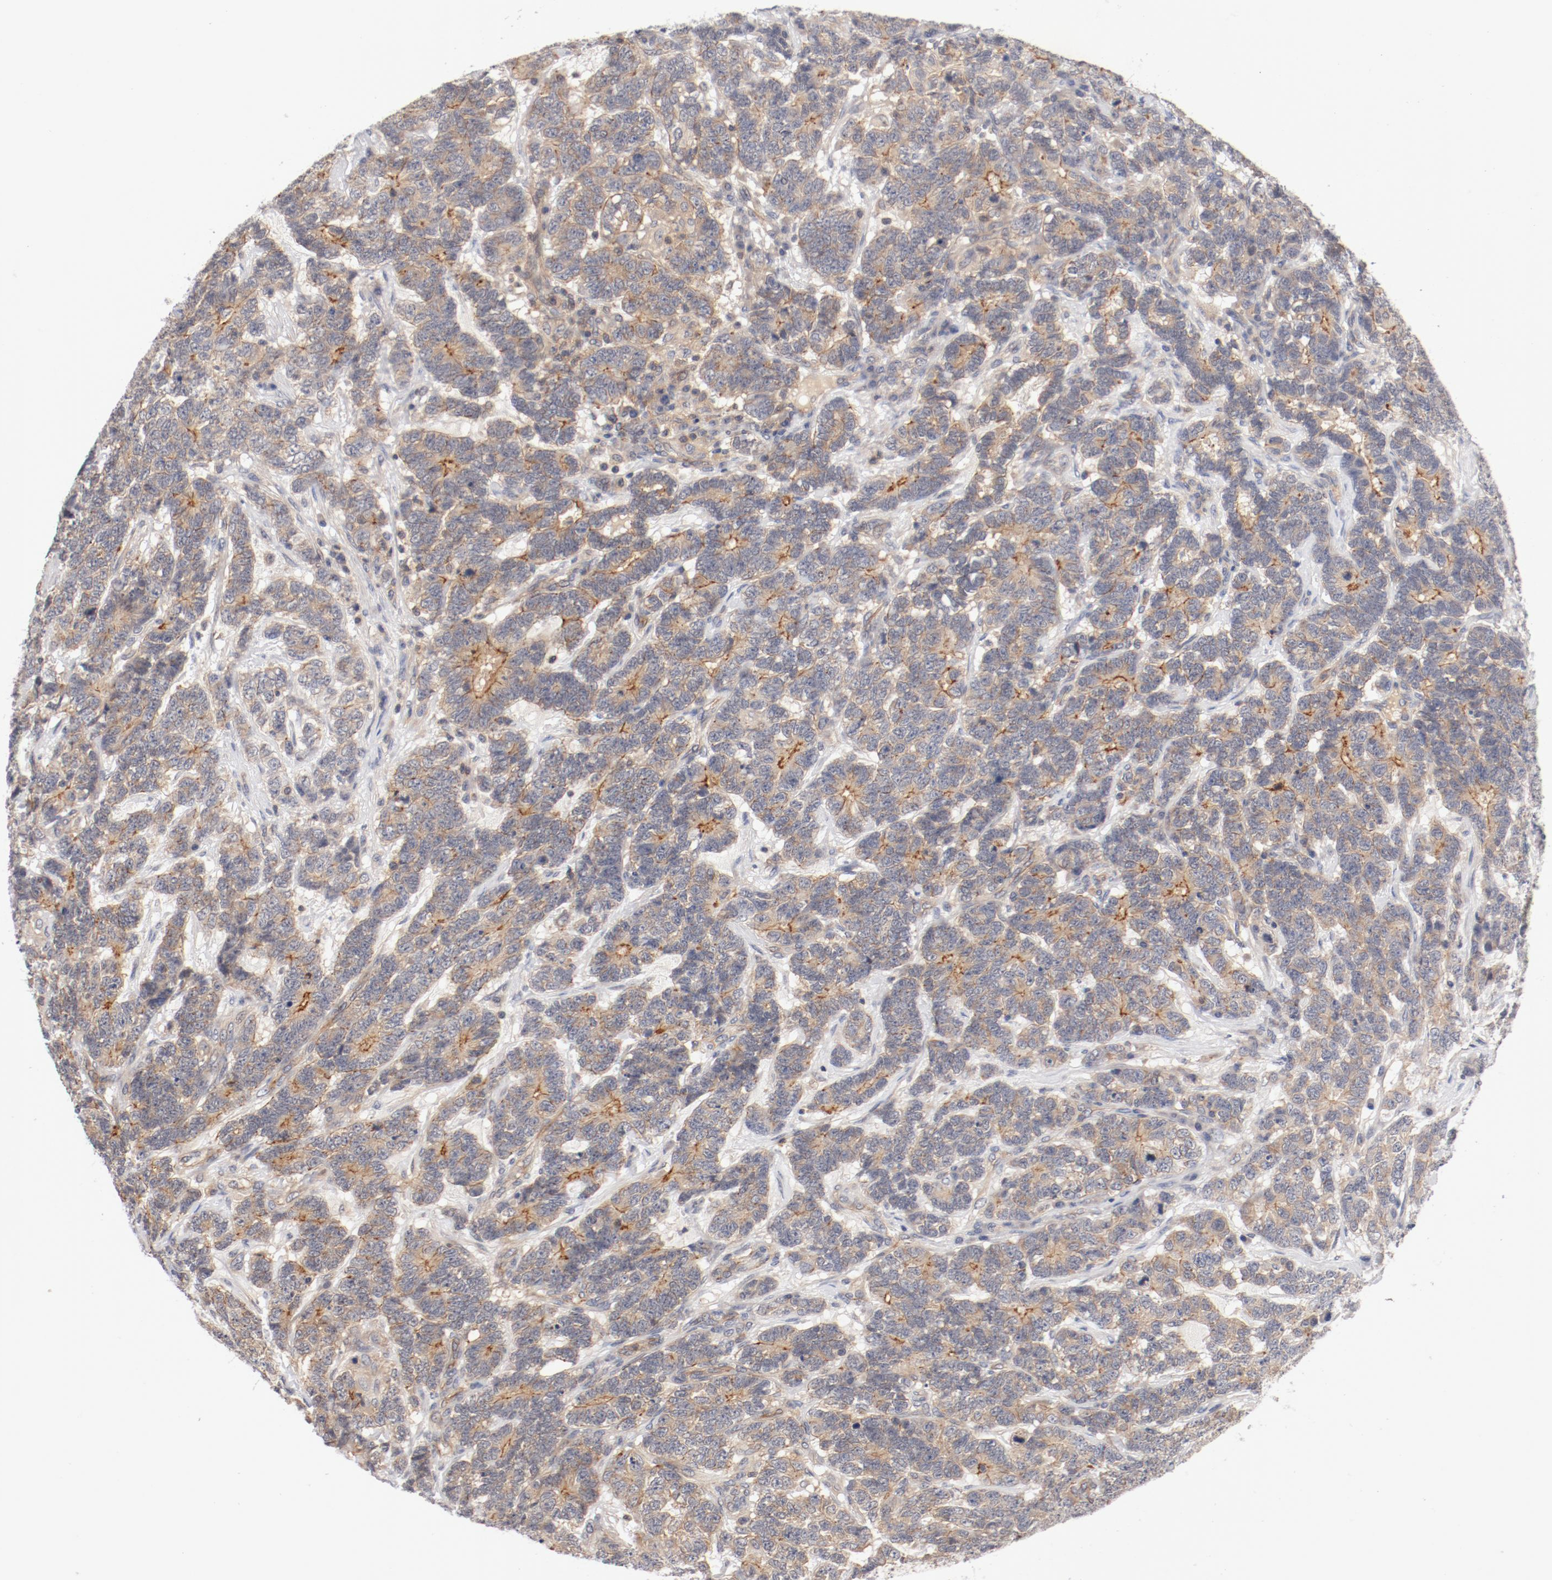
{"staining": {"intensity": "moderate", "quantity": "25%-75%", "location": "cytoplasmic/membranous"}, "tissue": "testis cancer", "cell_type": "Tumor cells", "image_type": "cancer", "snomed": [{"axis": "morphology", "description": "Carcinoma, Embryonal, NOS"}, {"axis": "topography", "description": "Testis"}], "caption": "Protein staining of testis cancer (embryonal carcinoma) tissue exhibits moderate cytoplasmic/membranous positivity in about 25%-75% of tumor cells. The staining is performed using DAB (3,3'-diaminobenzidine) brown chromogen to label protein expression. The nuclei are counter-stained blue using hematoxylin.", "gene": "ZNF267", "patient": {"sex": "male", "age": 26}}